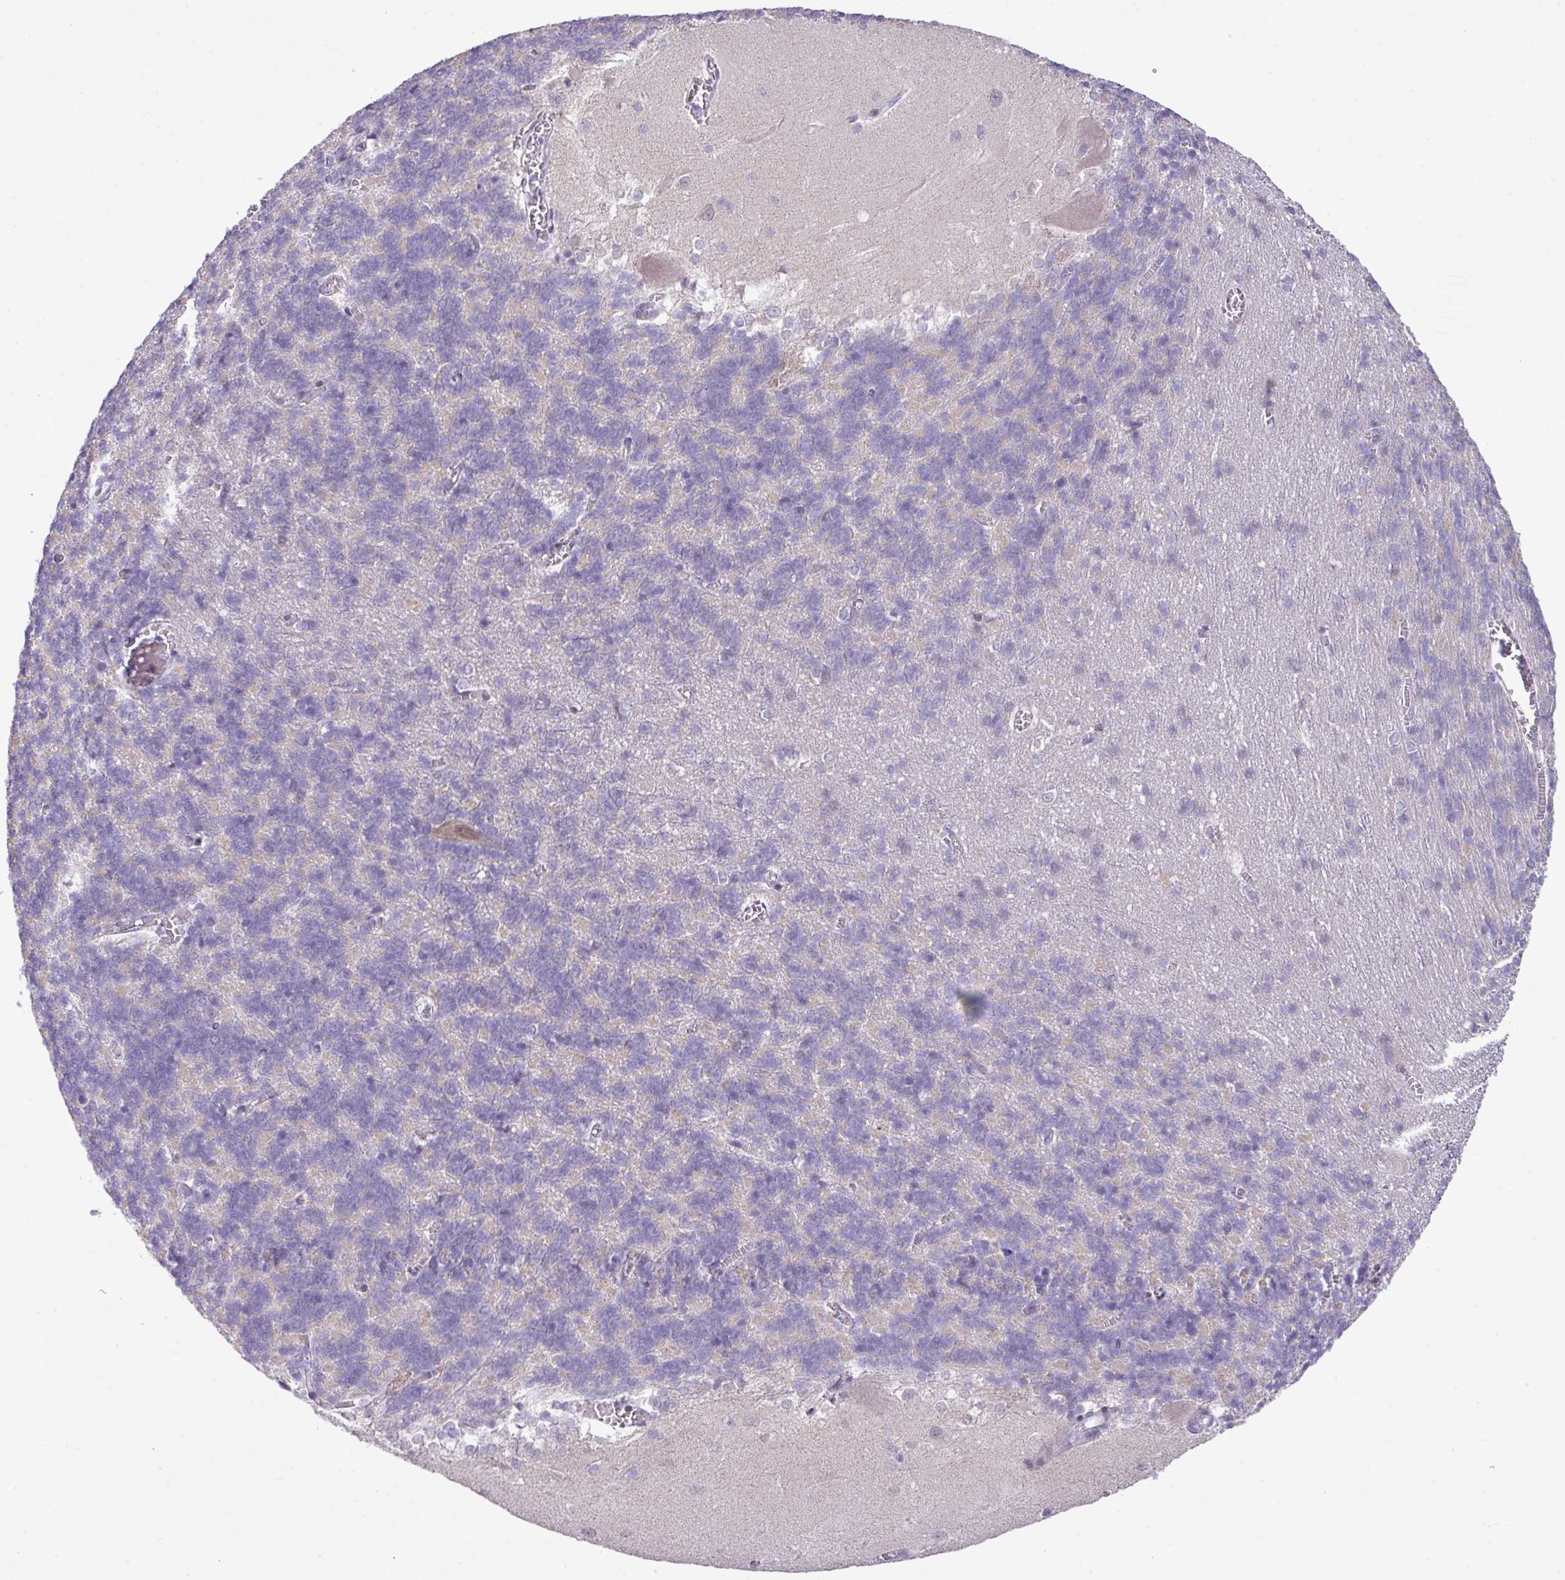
{"staining": {"intensity": "negative", "quantity": "none", "location": "none"}, "tissue": "cerebellum", "cell_type": "Cells in granular layer", "image_type": "normal", "snomed": [{"axis": "morphology", "description": "Normal tissue, NOS"}, {"axis": "topography", "description": "Cerebellum"}], "caption": "Immunohistochemistry (IHC) of benign human cerebellum reveals no expression in cells in granular layer. (Stains: DAB immunohistochemistry with hematoxylin counter stain, Microscopy: brightfield microscopy at high magnification).", "gene": "ANKRD13B", "patient": {"sex": "male", "age": 37}}